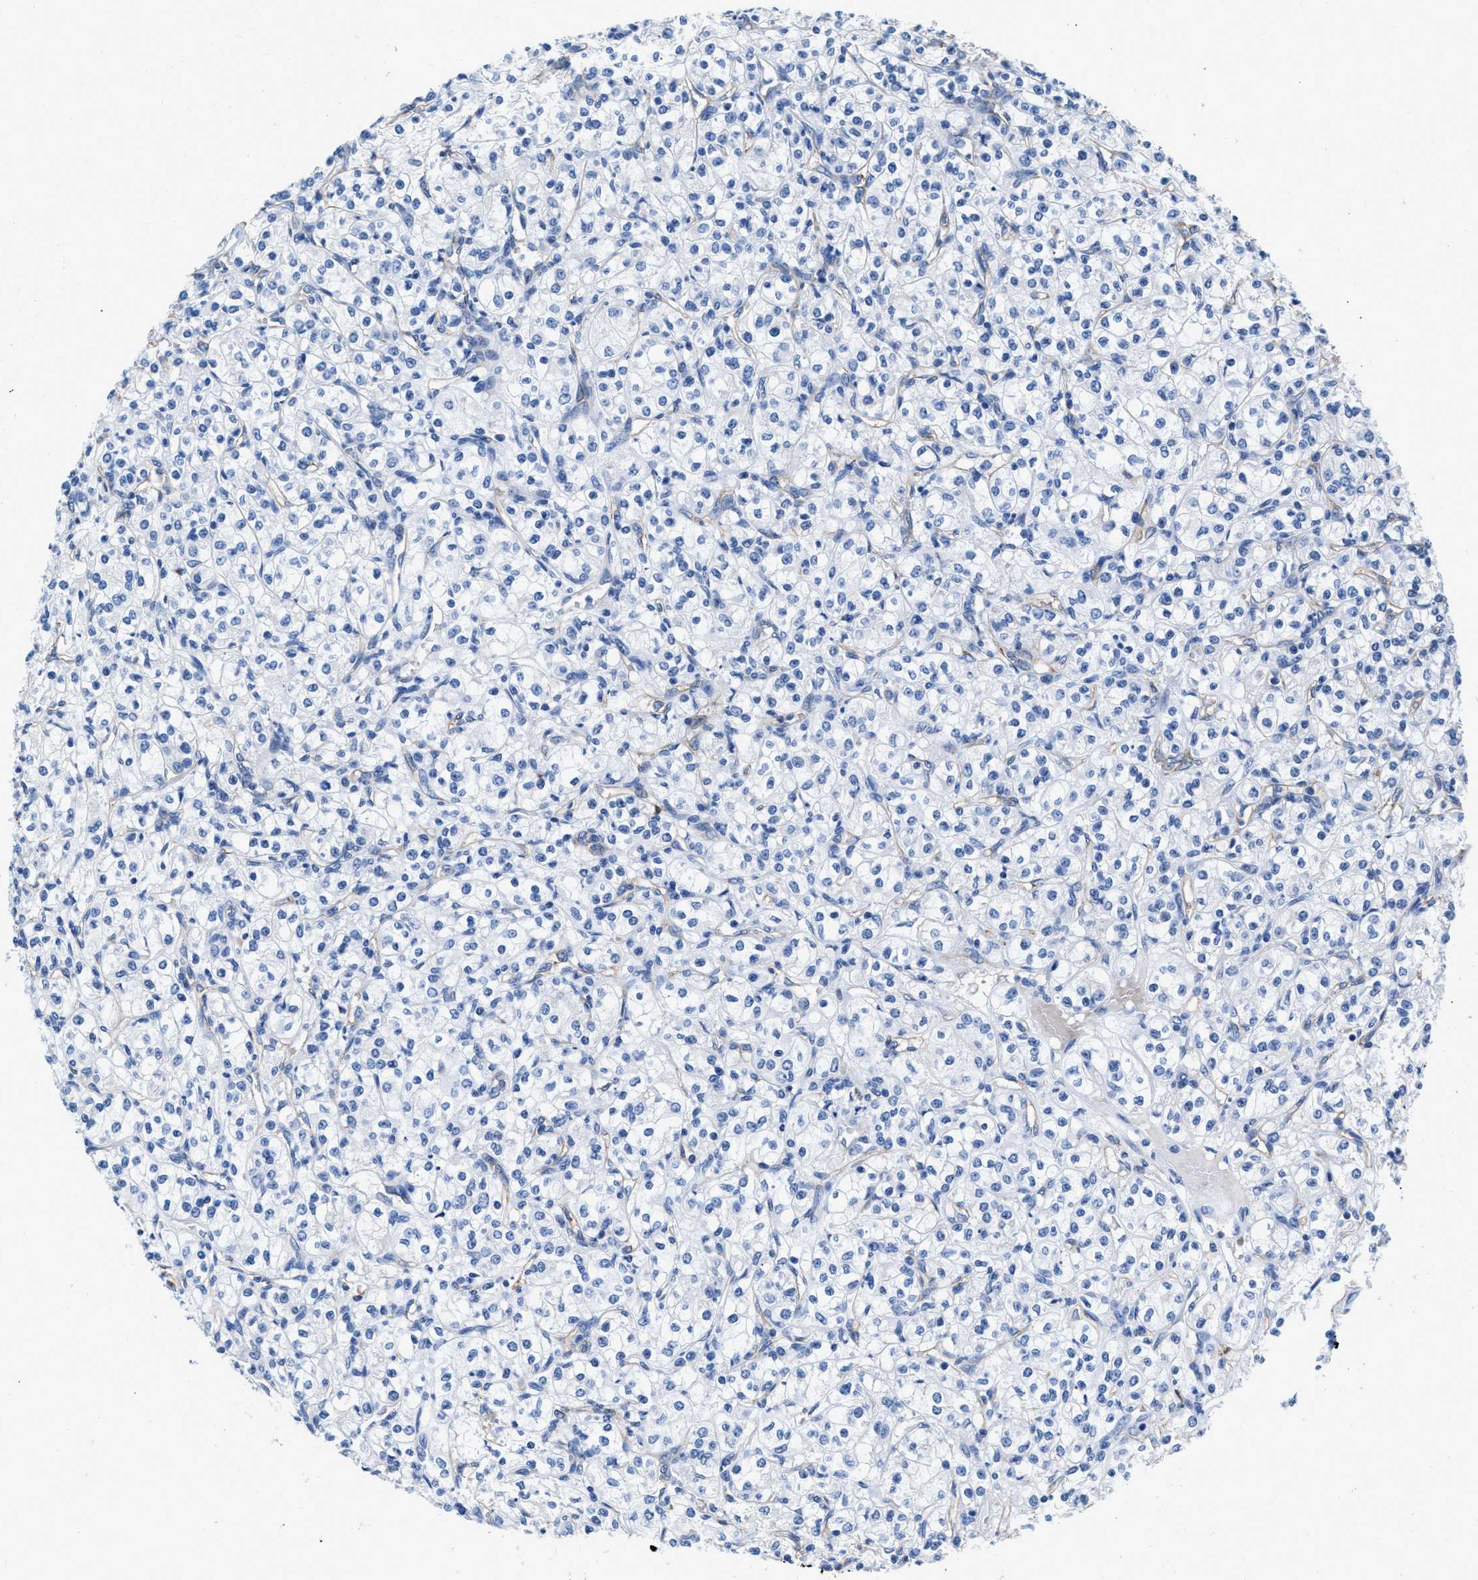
{"staining": {"intensity": "negative", "quantity": "none", "location": "none"}, "tissue": "renal cancer", "cell_type": "Tumor cells", "image_type": "cancer", "snomed": [{"axis": "morphology", "description": "Adenocarcinoma, NOS"}, {"axis": "topography", "description": "Kidney"}], "caption": "DAB immunohistochemical staining of human renal cancer demonstrates no significant positivity in tumor cells.", "gene": "SLFN13", "patient": {"sex": "male", "age": 77}}